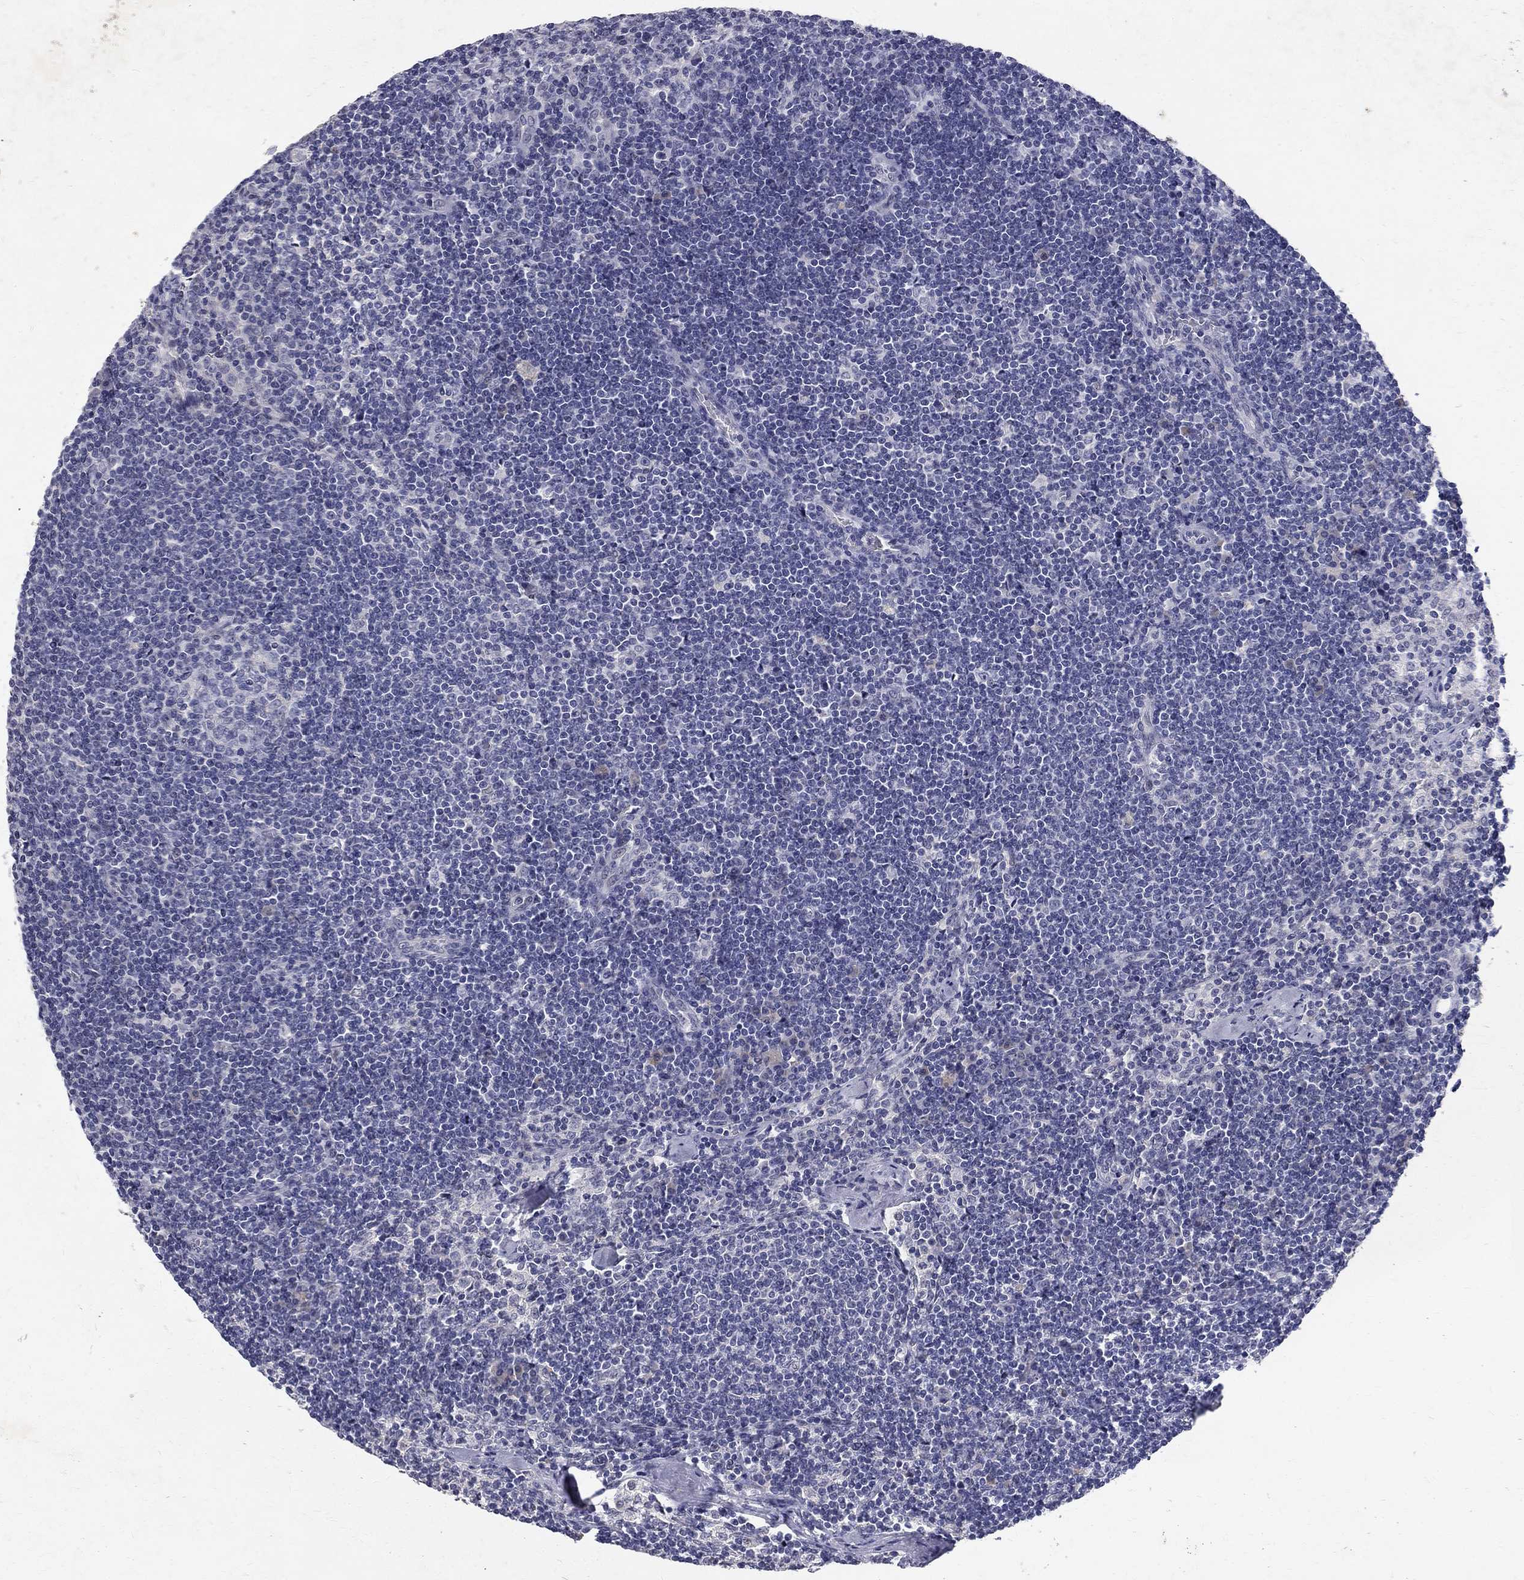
{"staining": {"intensity": "negative", "quantity": "none", "location": "none"}, "tissue": "lymph node", "cell_type": "Germinal center cells", "image_type": "normal", "snomed": [{"axis": "morphology", "description": "Normal tissue, NOS"}, {"axis": "topography", "description": "Lymph node"}], "caption": "Immunohistochemistry micrograph of benign human lymph node stained for a protein (brown), which shows no staining in germinal center cells.", "gene": "RBFOX1", "patient": {"sex": "male", "age": 59}}